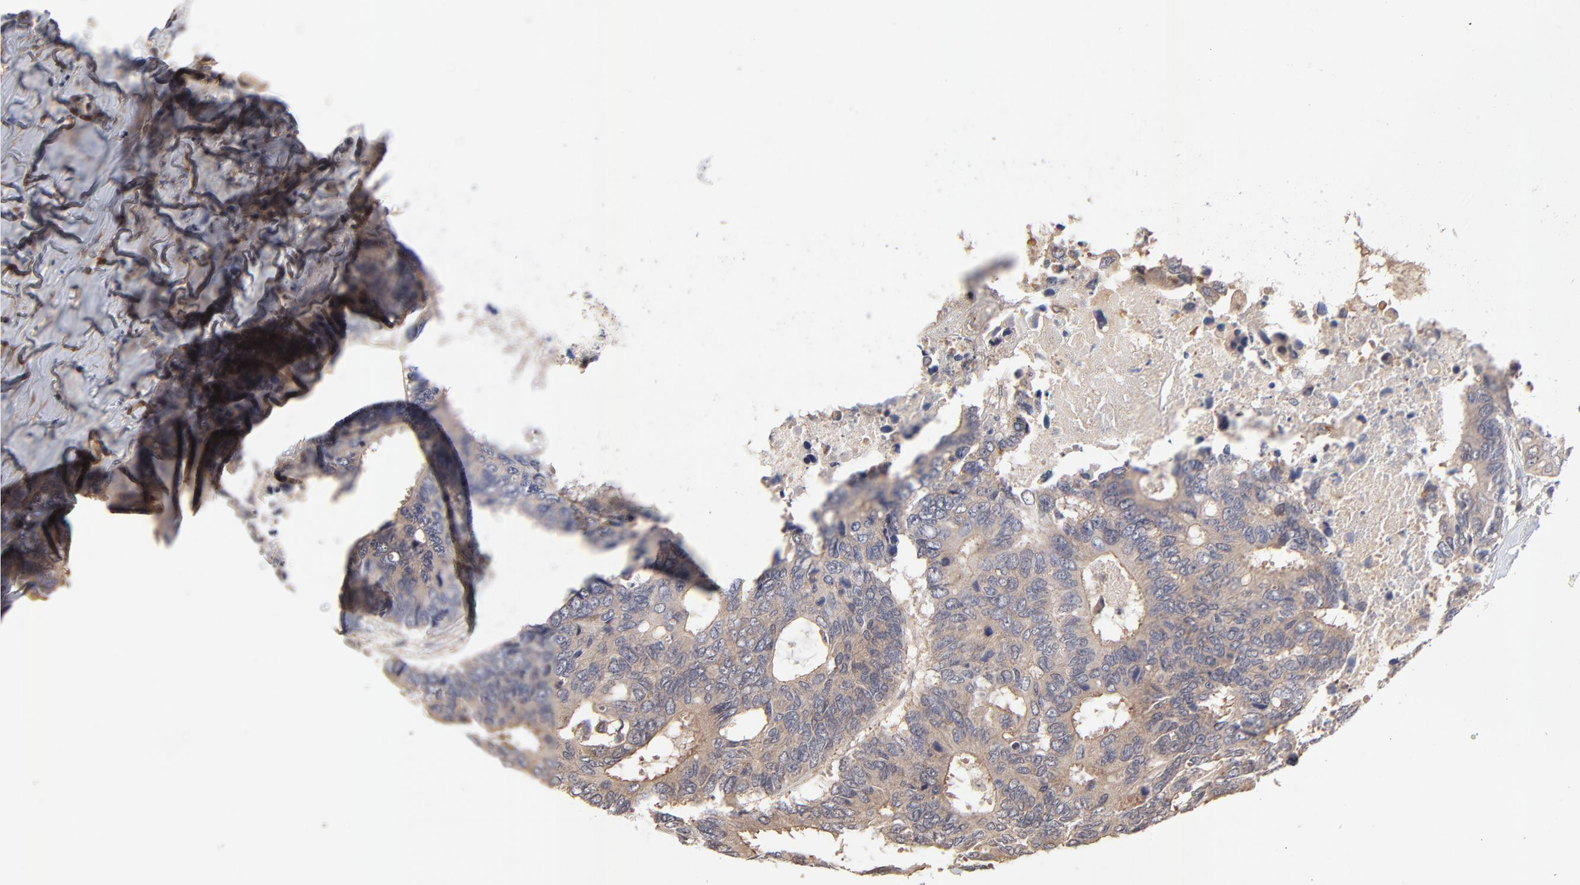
{"staining": {"intensity": "moderate", "quantity": ">75%", "location": "cytoplasmic/membranous"}, "tissue": "colorectal cancer", "cell_type": "Tumor cells", "image_type": "cancer", "snomed": [{"axis": "morphology", "description": "Adenocarcinoma, NOS"}, {"axis": "topography", "description": "Rectum"}], "caption": "Protein staining by immunohistochemistry shows moderate cytoplasmic/membranous positivity in about >75% of tumor cells in colorectal adenocarcinoma.", "gene": "ZNF157", "patient": {"sex": "male", "age": 55}}